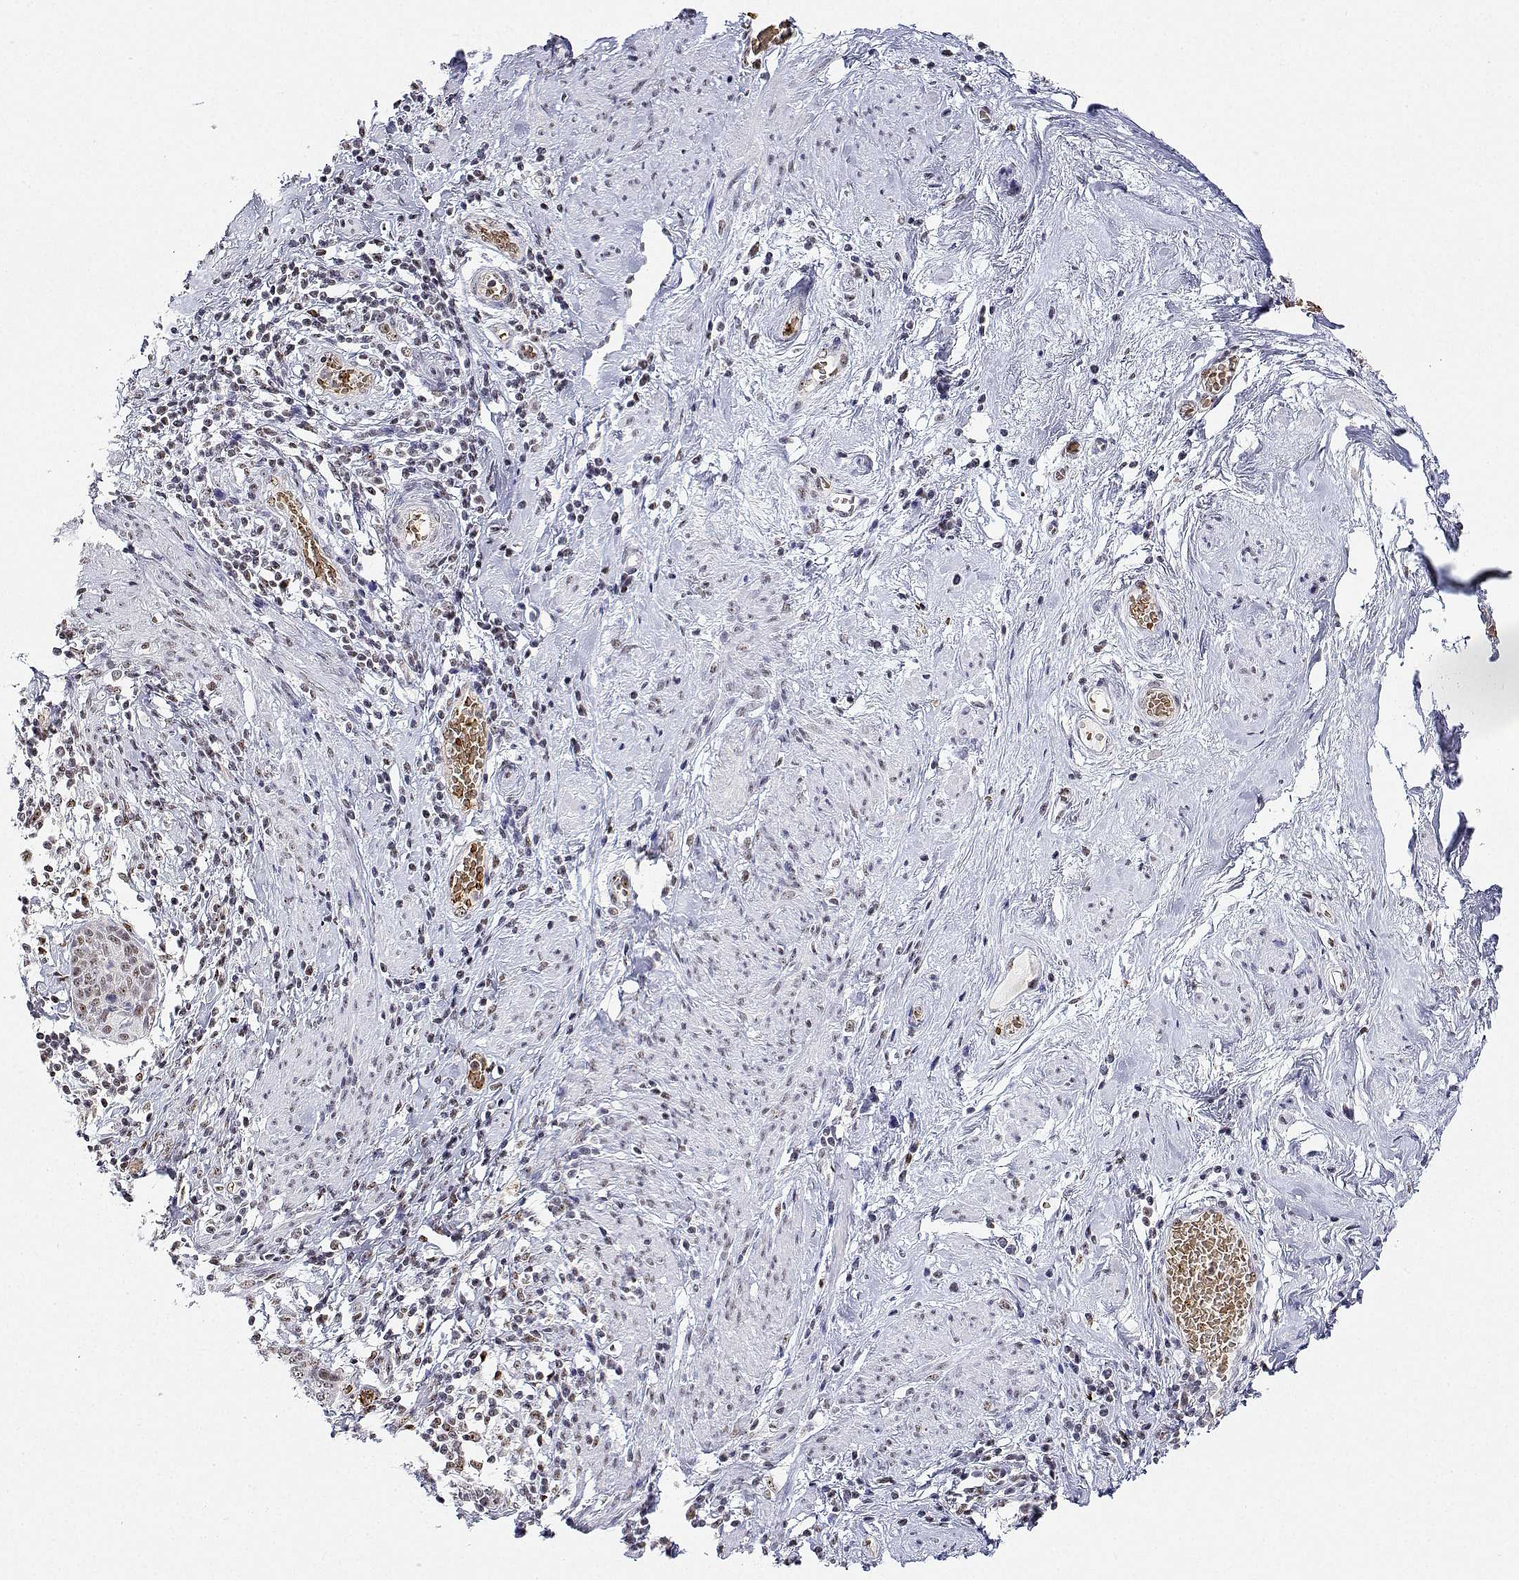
{"staining": {"intensity": "moderate", "quantity": "25%-75%", "location": "nuclear"}, "tissue": "cervical cancer", "cell_type": "Tumor cells", "image_type": "cancer", "snomed": [{"axis": "morphology", "description": "Squamous cell carcinoma, NOS"}, {"axis": "topography", "description": "Cervix"}], "caption": "A photomicrograph showing moderate nuclear expression in approximately 25%-75% of tumor cells in cervical cancer (squamous cell carcinoma), as visualized by brown immunohistochemical staining.", "gene": "ADAR", "patient": {"sex": "female", "age": 69}}